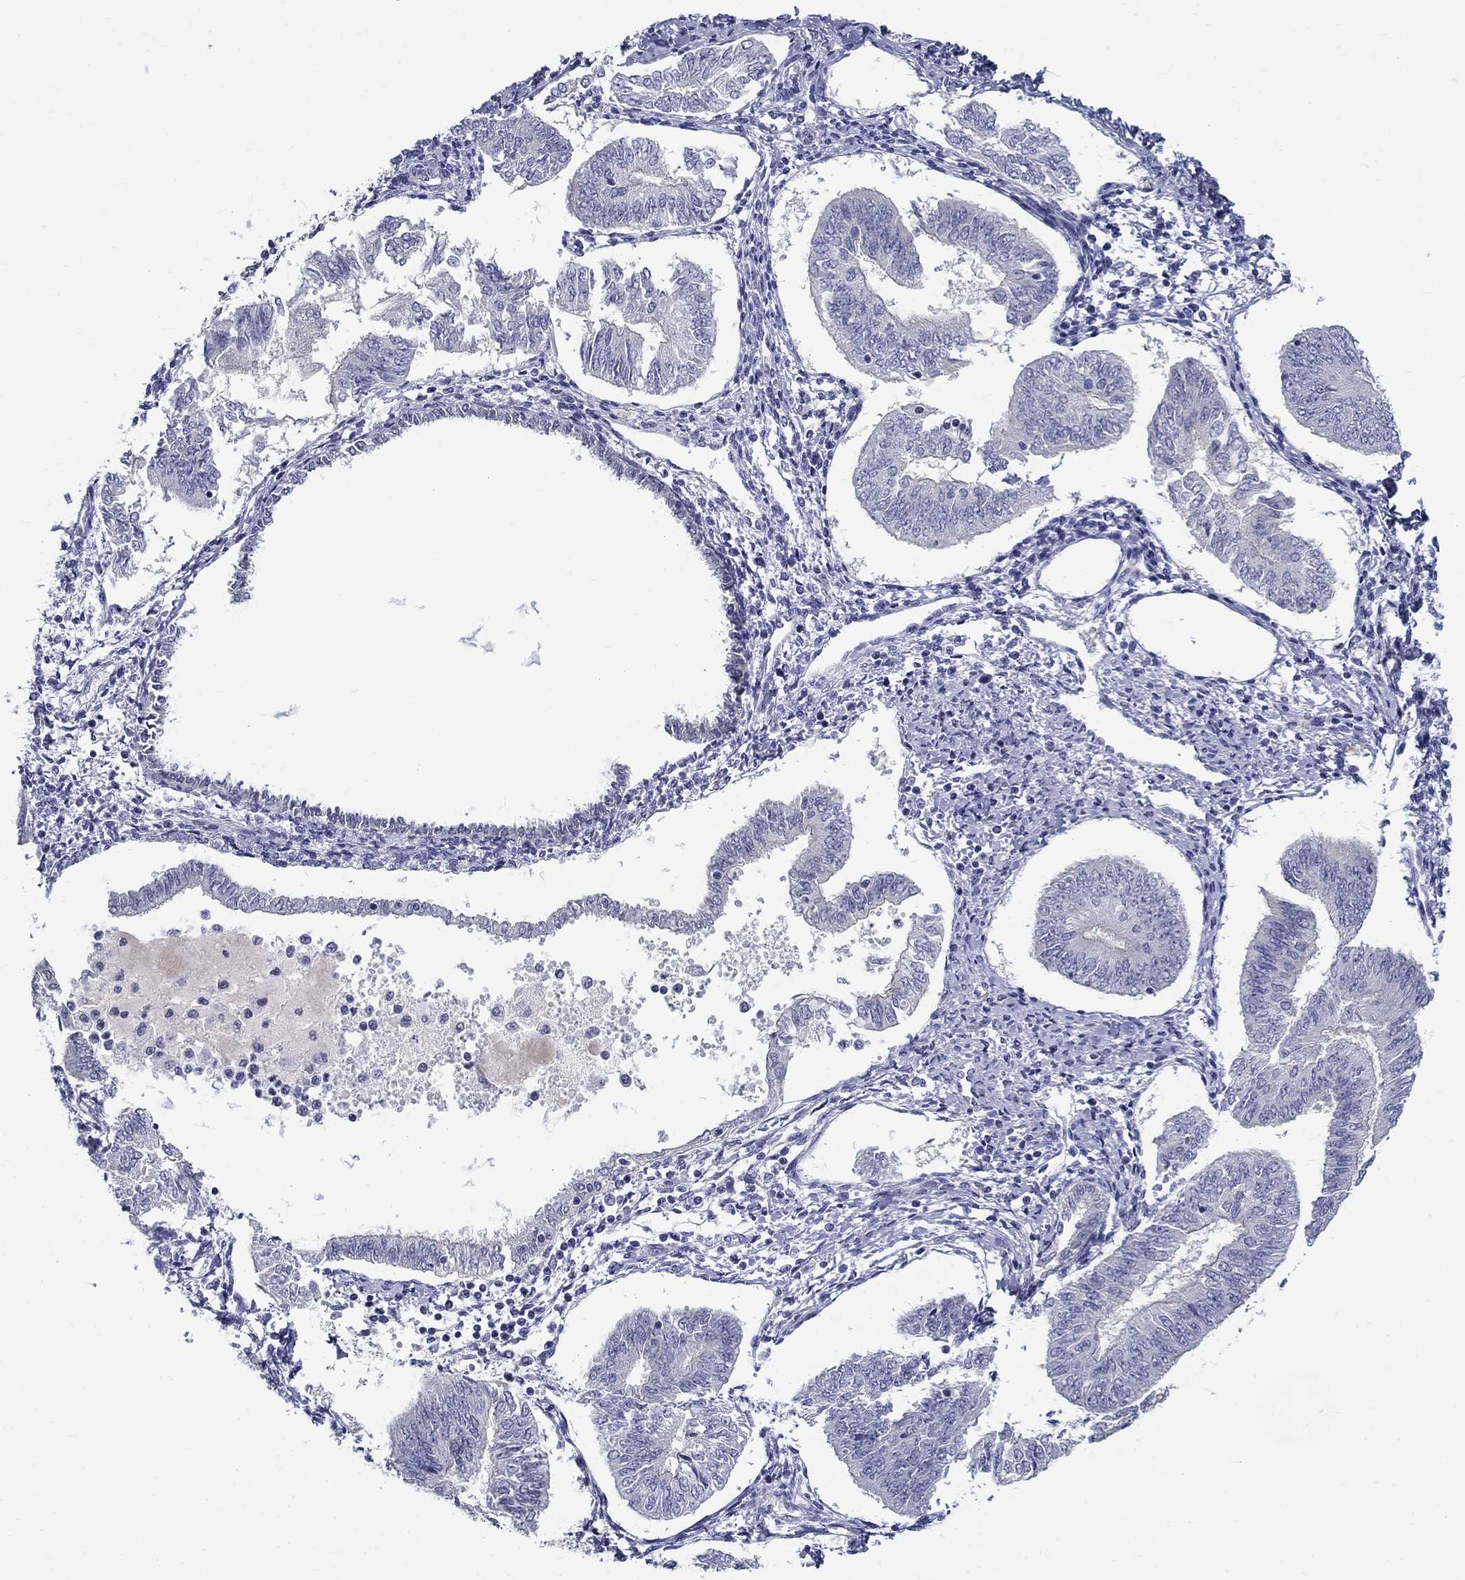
{"staining": {"intensity": "negative", "quantity": "none", "location": "none"}, "tissue": "endometrial cancer", "cell_type": "Tumor cells", "image_type": "cancer", "snomed": [{"axis": "morphology", "description": "Adenocarcinoma, NOS"}, {"axis": "topography", "description": "Endometrium"}], "caption": "Tumor cells show no significant protein staining in endometrial cancer. (Brightfield microscopy of DAB (3,3'-diaminobenzidine) immunohistochemistry (IHC) at high magnification).", "gene": "GUCA1A", "patient": {"sex": "female", "age": 58}}